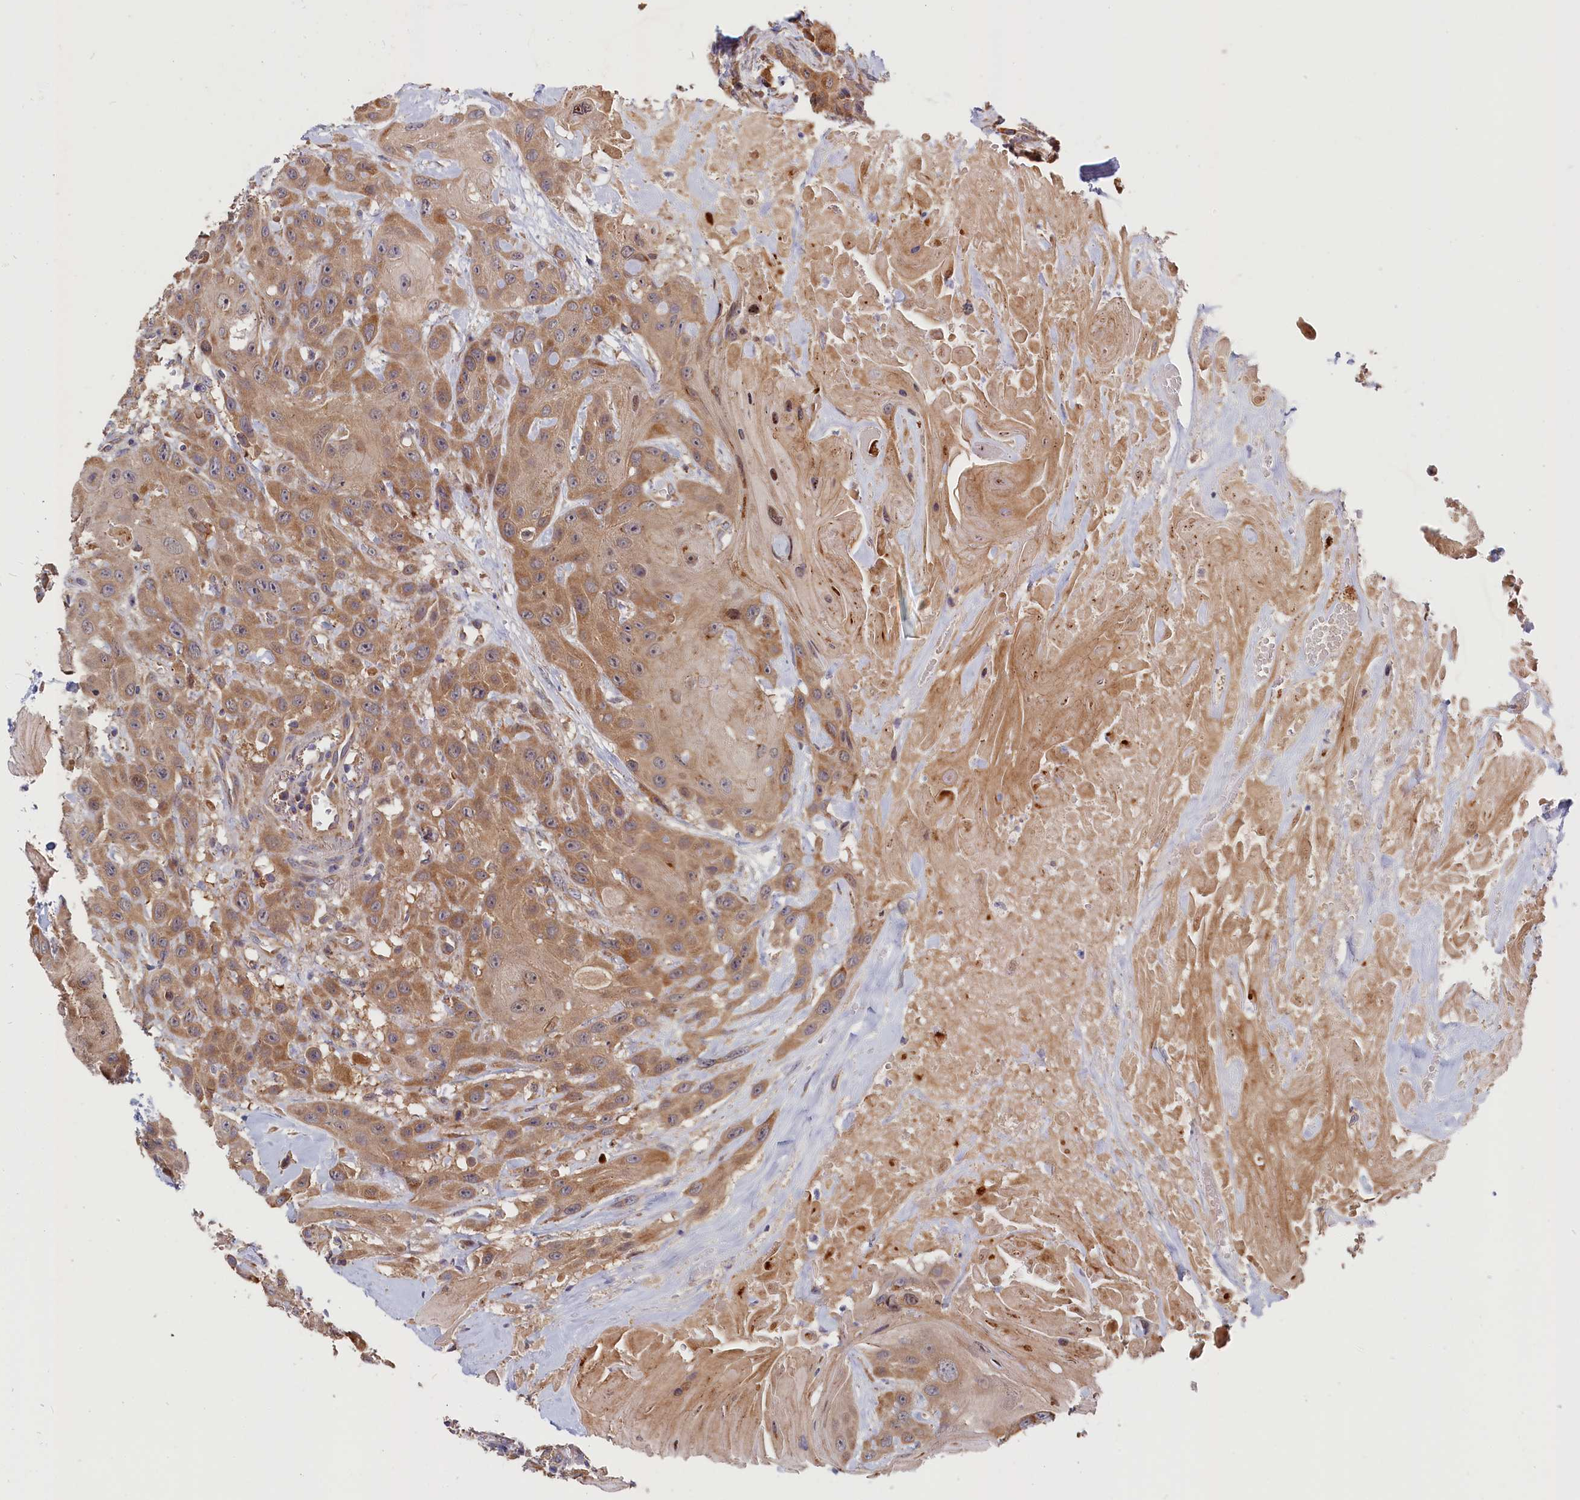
{"staining": {"intensity": "moderate", "quantity": ">75%", "location": "cytoplasmic/membranous"}, "tissue": "head and neck cancer", "cell_type": "Tumor cells", "image_type": "cancer", "snomed": [{"axis": "morphology", "description": "Squamous cell carcinoma, NOS"}, {"axis": "topography", "description": "Head-Neck"}], "caption": "This micrograph demonstrates squamous cell carcinoma (head and neck) stained with immunohistochemistry to label a protein in brown. The cytoplasmic/membranous of tumor cells show moderate positivity for the protein. Nuclei are counter-stained blue.", "gene": "CEP44", "patient": {"sex": "male", "age": 81}}